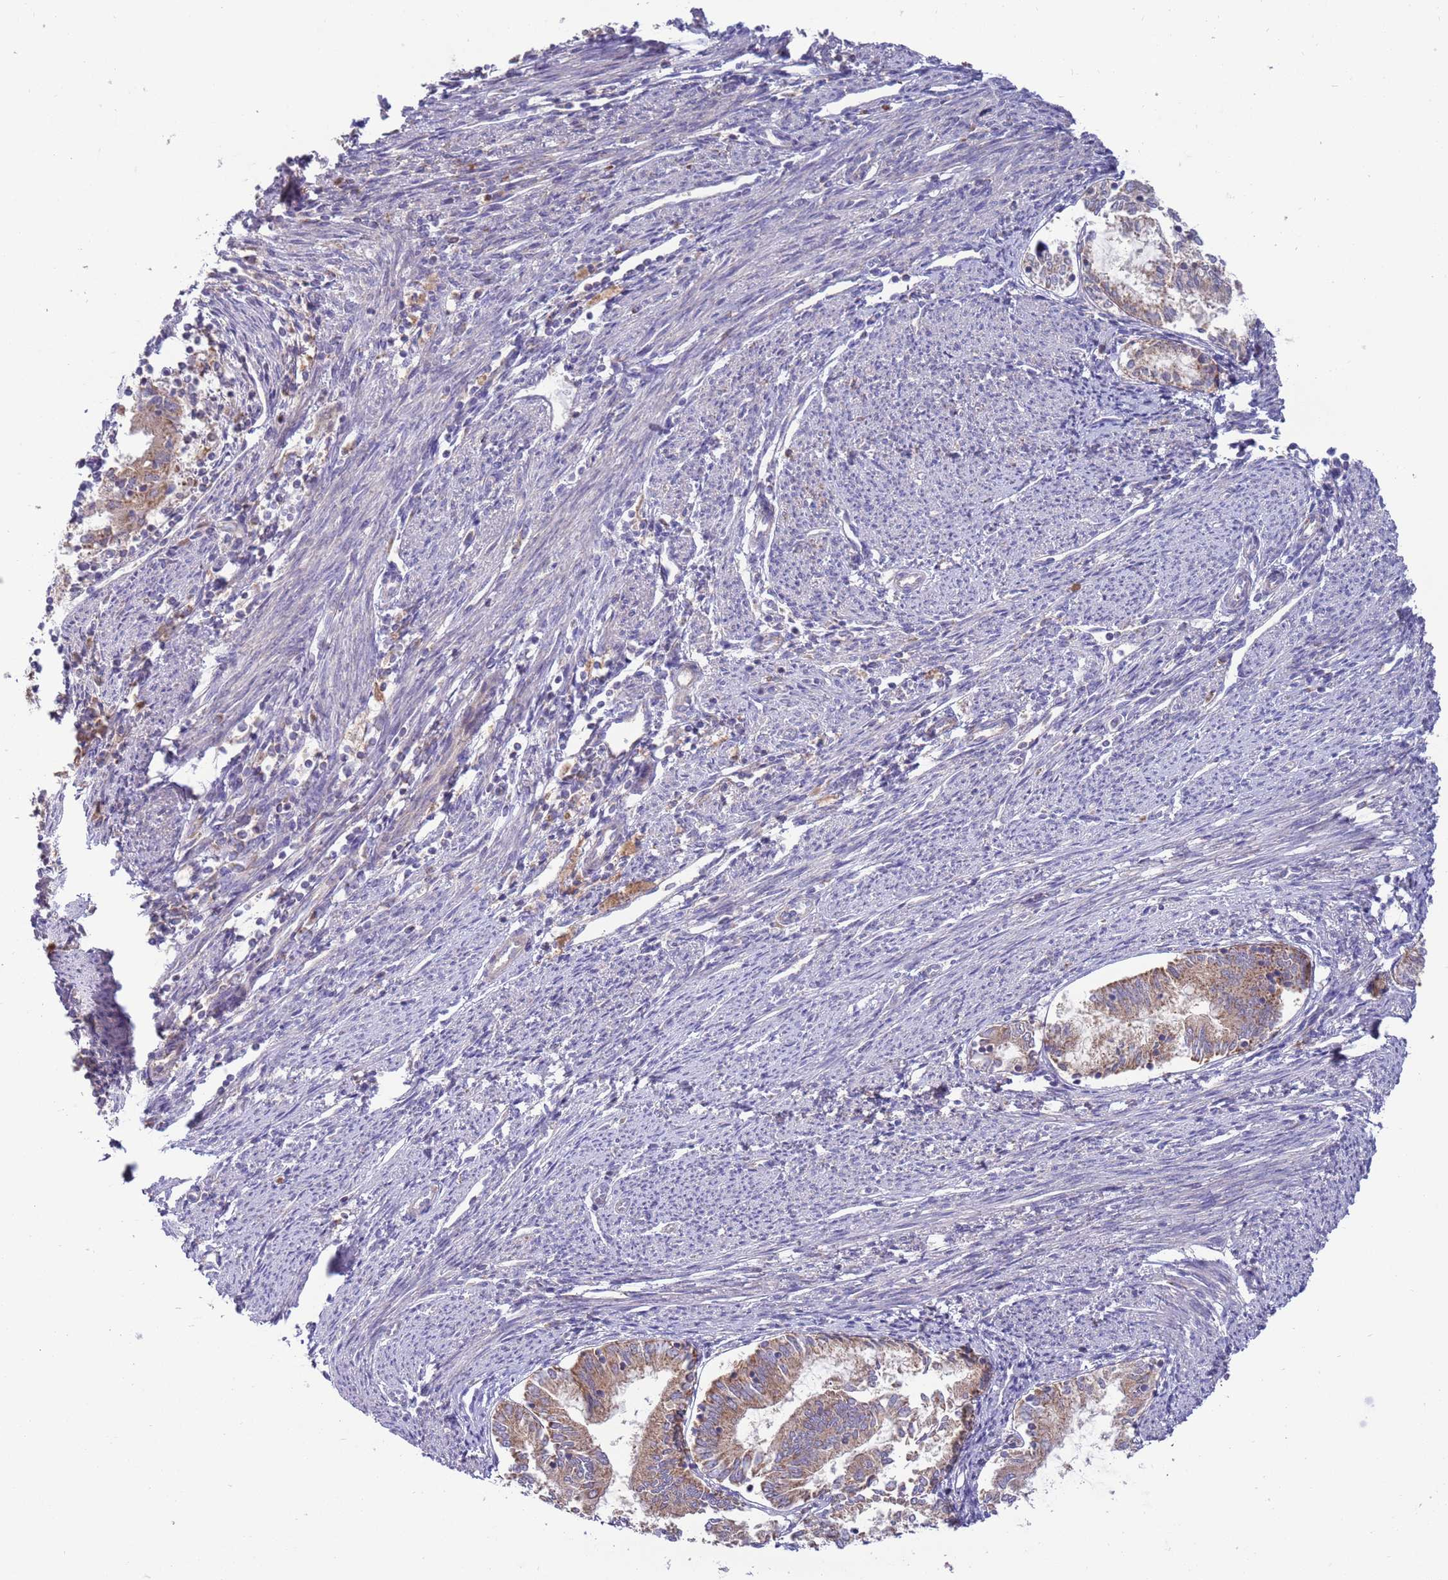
{"staining": {"intensity": "moderate", "quantity": ">75%", "location": "cytoplasmic/membranous"}, "tissue": "endometrial cancer", "cell_type": "Tumor cells", "image_type": "cancer", "snomed": [{"axis": "morphology", "description": "Adenocarcinoma, NOS"}, {"axis": "topography", "description": "Endometrium"}], "caption": "This image reveals IHC staining of human endometrial adenocarcinoma, with medium moderate cytoplasmic/membranous positivity in approximately >75% of tumor cells.", "gene": "UQCRQ", "patient": {"sex": "female", "age": 79}}